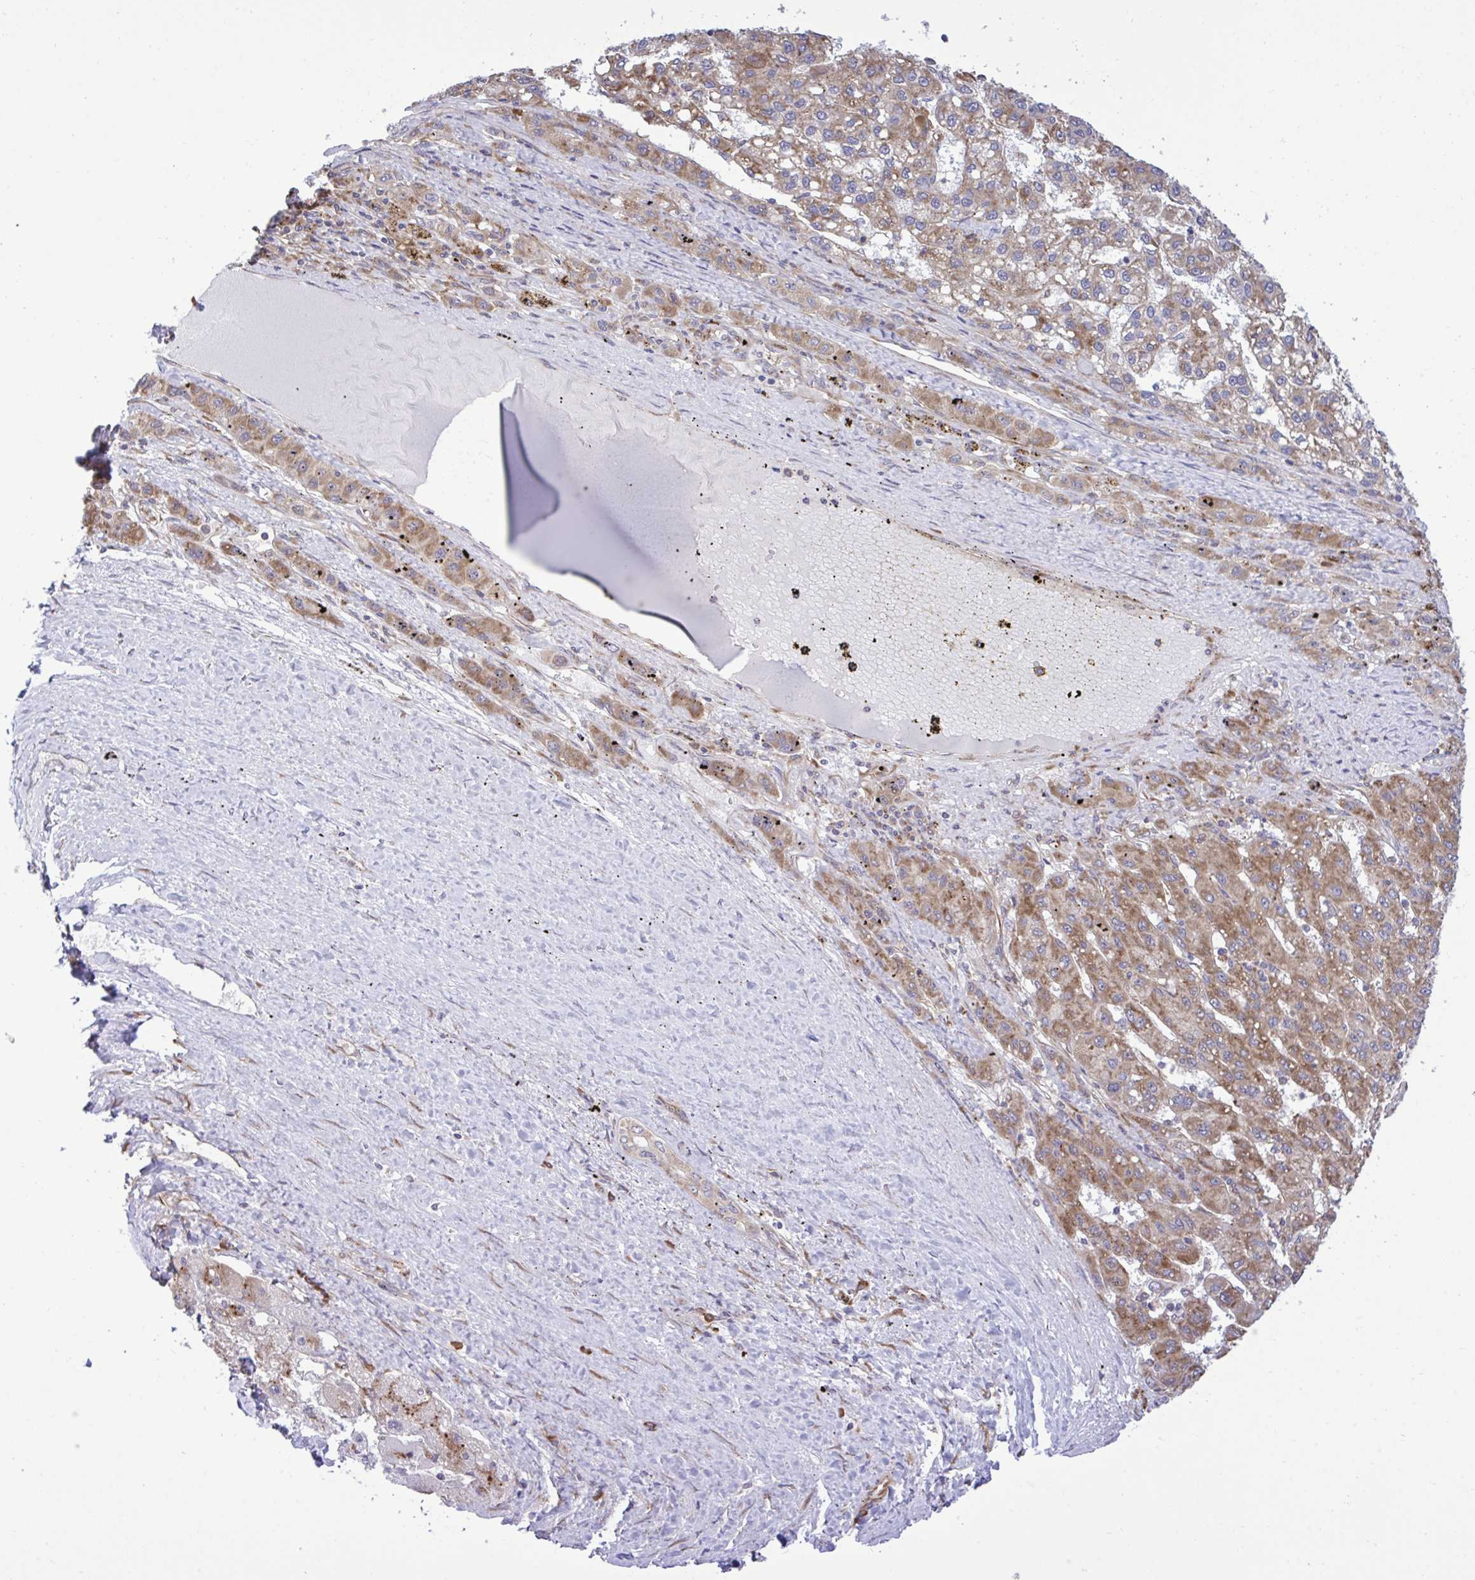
{"staining": {"intensity": "moderate", "quantity": "25%-75%", "location": "cytoplasmic/membranous"}, "tissue": "liver cancer", "cell_type": "Tumor cells", "image_type": "cancer", "snomed": [{"axis": "morphology", "description": "Carcinoma, Hepatocellular, NOS"}, {"axis": "topography", "description": "Liver"}], "caption": "Protein staining by immunohistochemistry reveals moderate cytoplasmic/membranous staining in about 25%-75% of tumor cells in liver cancer.", "gene": "RPS15", "patient": {"sex": "female", "age": 82}}